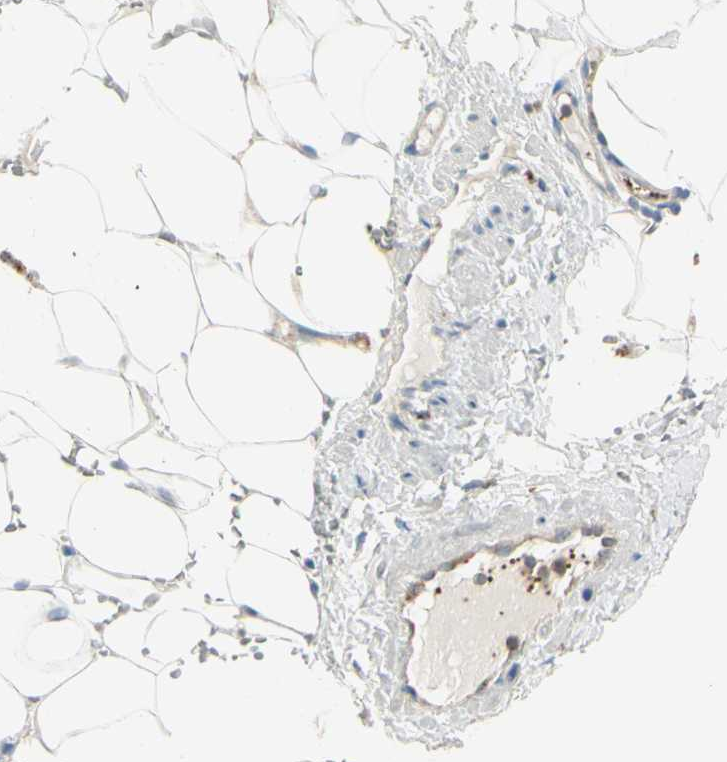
{"staining": {"intensity": "weak", "quantity": ">75%", "location": "cytoplasmic/membranous"}, "tissue": "adipose tissue", "cell_type": "Adipocytes", "image_type": "normal", "snomed": [{"axis": "morphology", "description": "Normal tissue, NOS"}, {"axis": "topography", "description": "Peripheral nerve tissue"}], "caption": "DAB immunohistochemical staining of benign adipose tissue shows weak cytoplasmic/membranous protein staining in about >75% of adipocytes.", "gene": "CYRIB", "patient": {"sex": "male", "age": 70}}